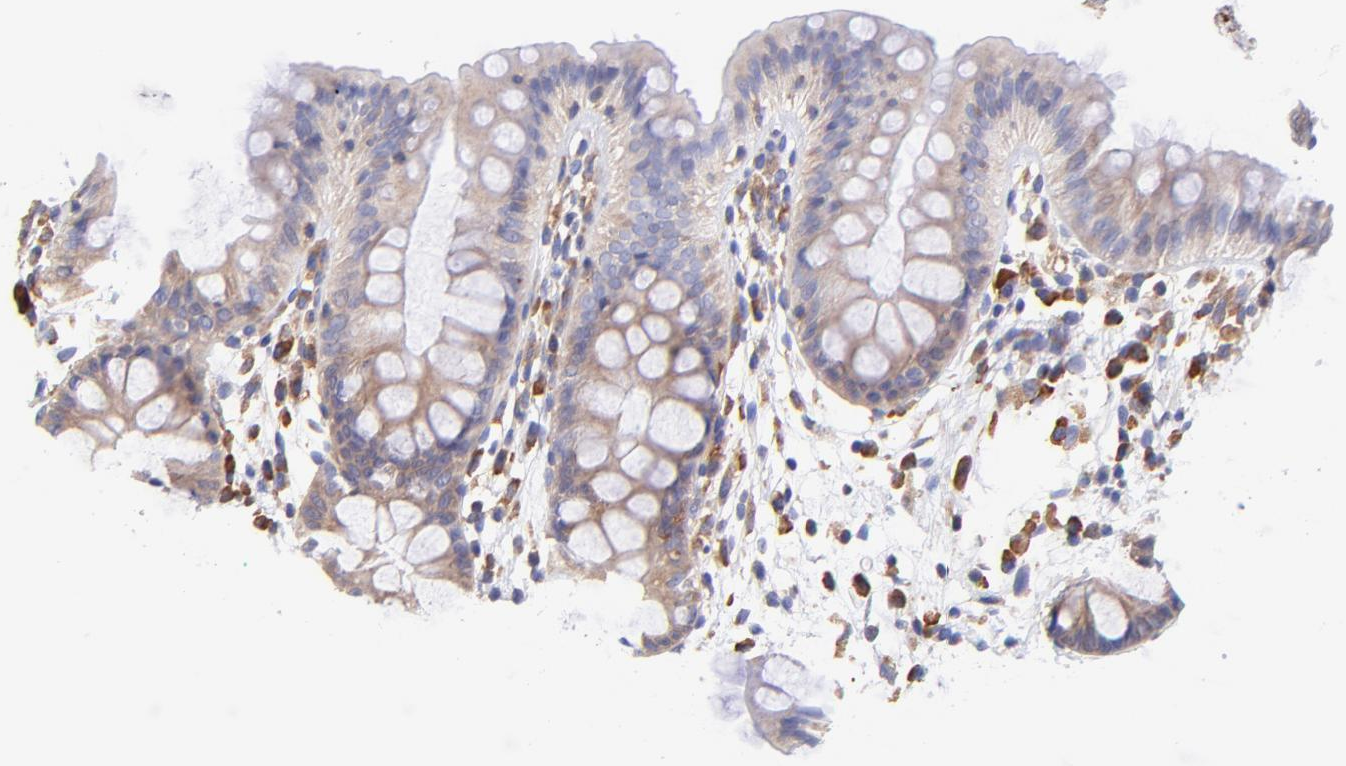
{"staining": {"intensity": "weak", "quantity": ">75%", "location": "cytoplasmic/membranous"}, "tissue": "colon", "cell_type": "Glandular cells", "image_type": "normal", "snomed": [{"axis": "morphology", "description": "Normal tissue, NOS"}, {"axis": "topography", "description": "Smooth muscle"}, {"axis": "topography", "description": "Colon"}], "caption": "Immunohistochemical staining of normal colon reveals weak cytoplasmic/membranous protein positivity in about >75% of glandular cells. (DAB (3,3'-diaminobenzidine) IHC with brightfield microscopy, high magnification).", "gene": "PREX1", "patient": {"sex": "male", "age": 67}}